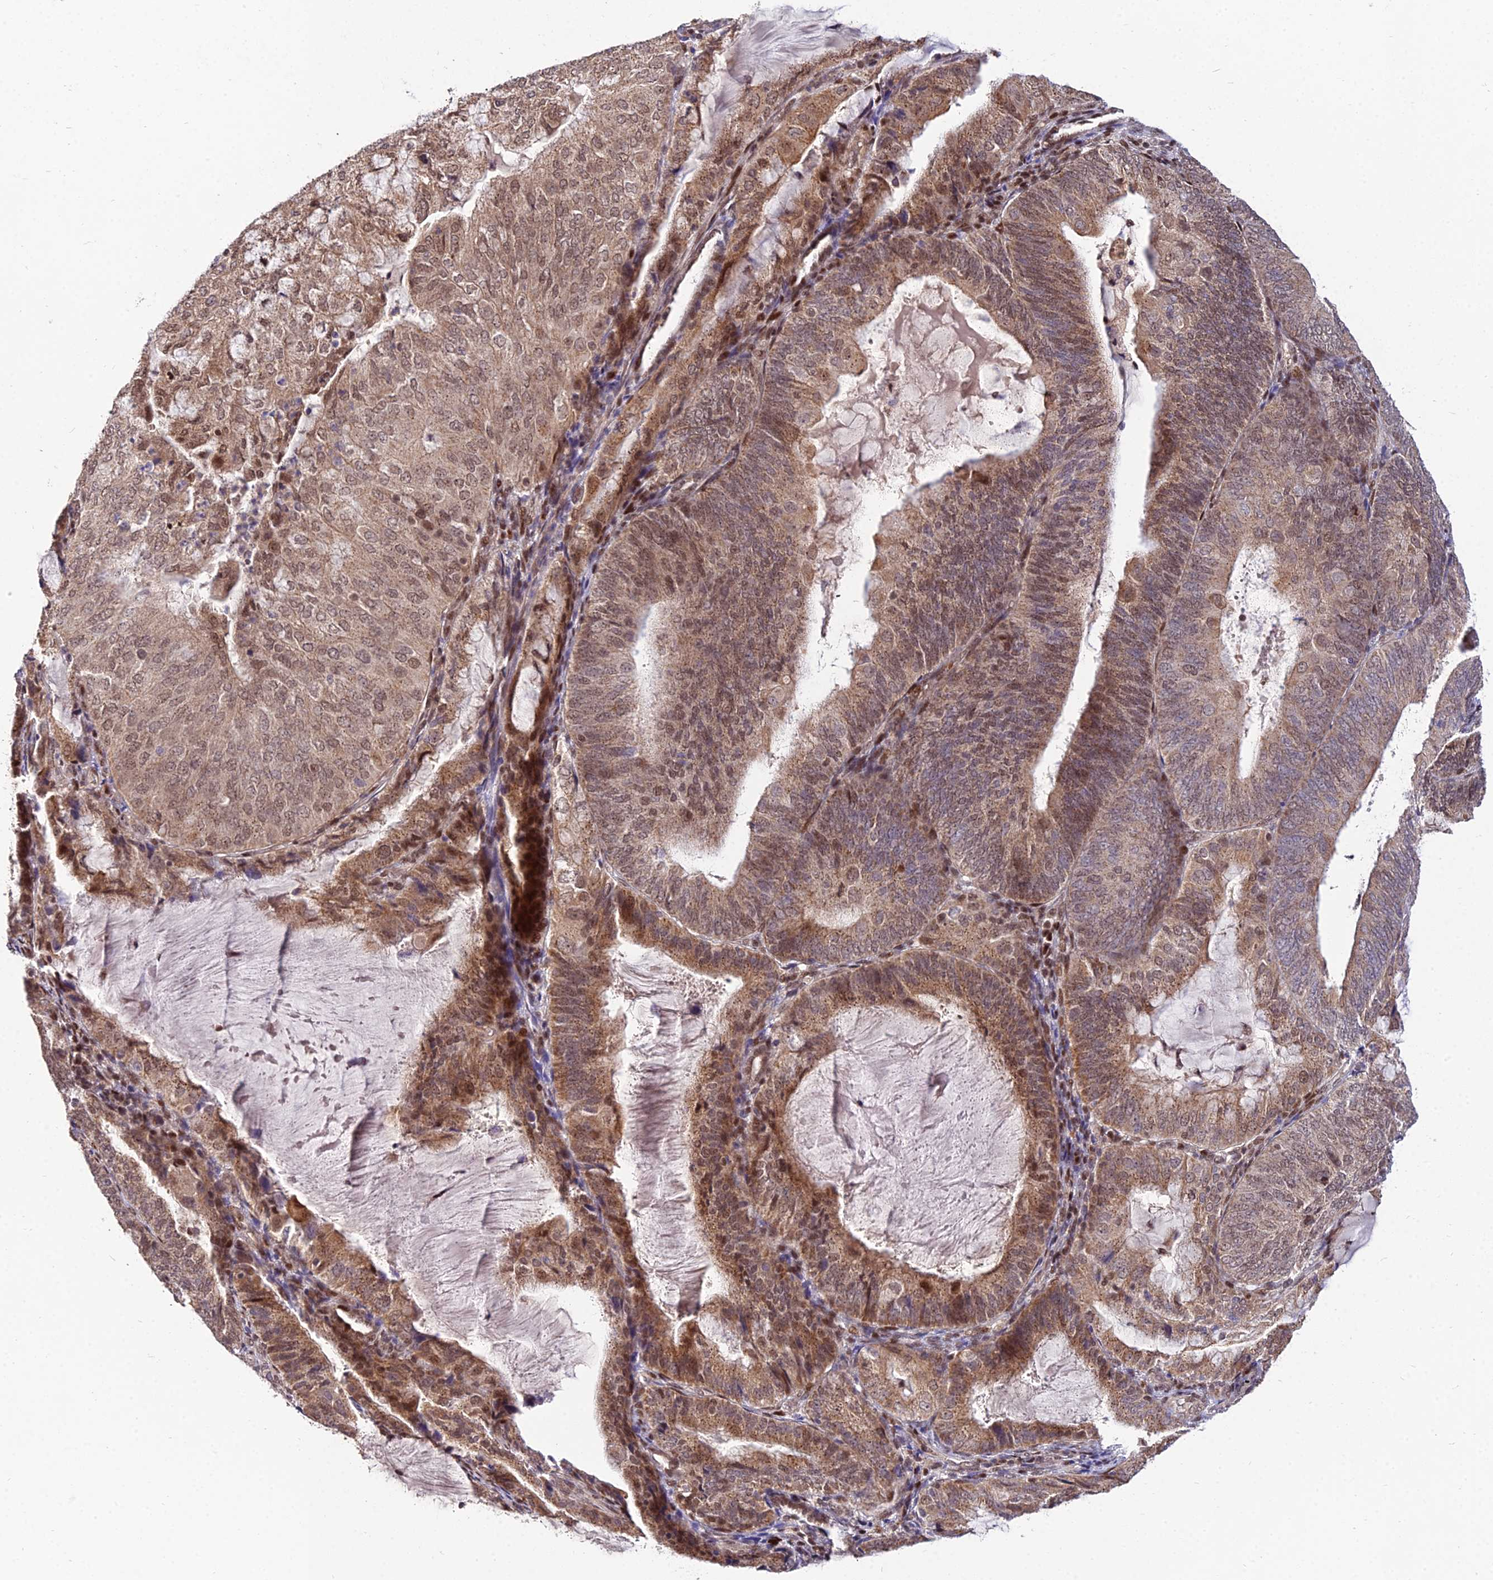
{"staining": {"intensity": "moderate", "quantity": ">75%", "location": "cytoplasmic/membranous,nuclear"}, "tissue": "endometrial cancer", "cell_type": "Tumor cells", "image_type": "cancer", "snomed": [{"axis": "morphology", "description": "Adenocarcinoma, NOS"}, {"axis": "topography", "description": "Endometrium"}], "caption": "Immunohistochemical staining of adenocarcinoma (endometrial) demonstrates moderate cytoplasmic/membranous and nuclear protein staining in about >75% of tumor cells.", "gene": "CIB3", "patient": {"sex": "female", "age": 81}}